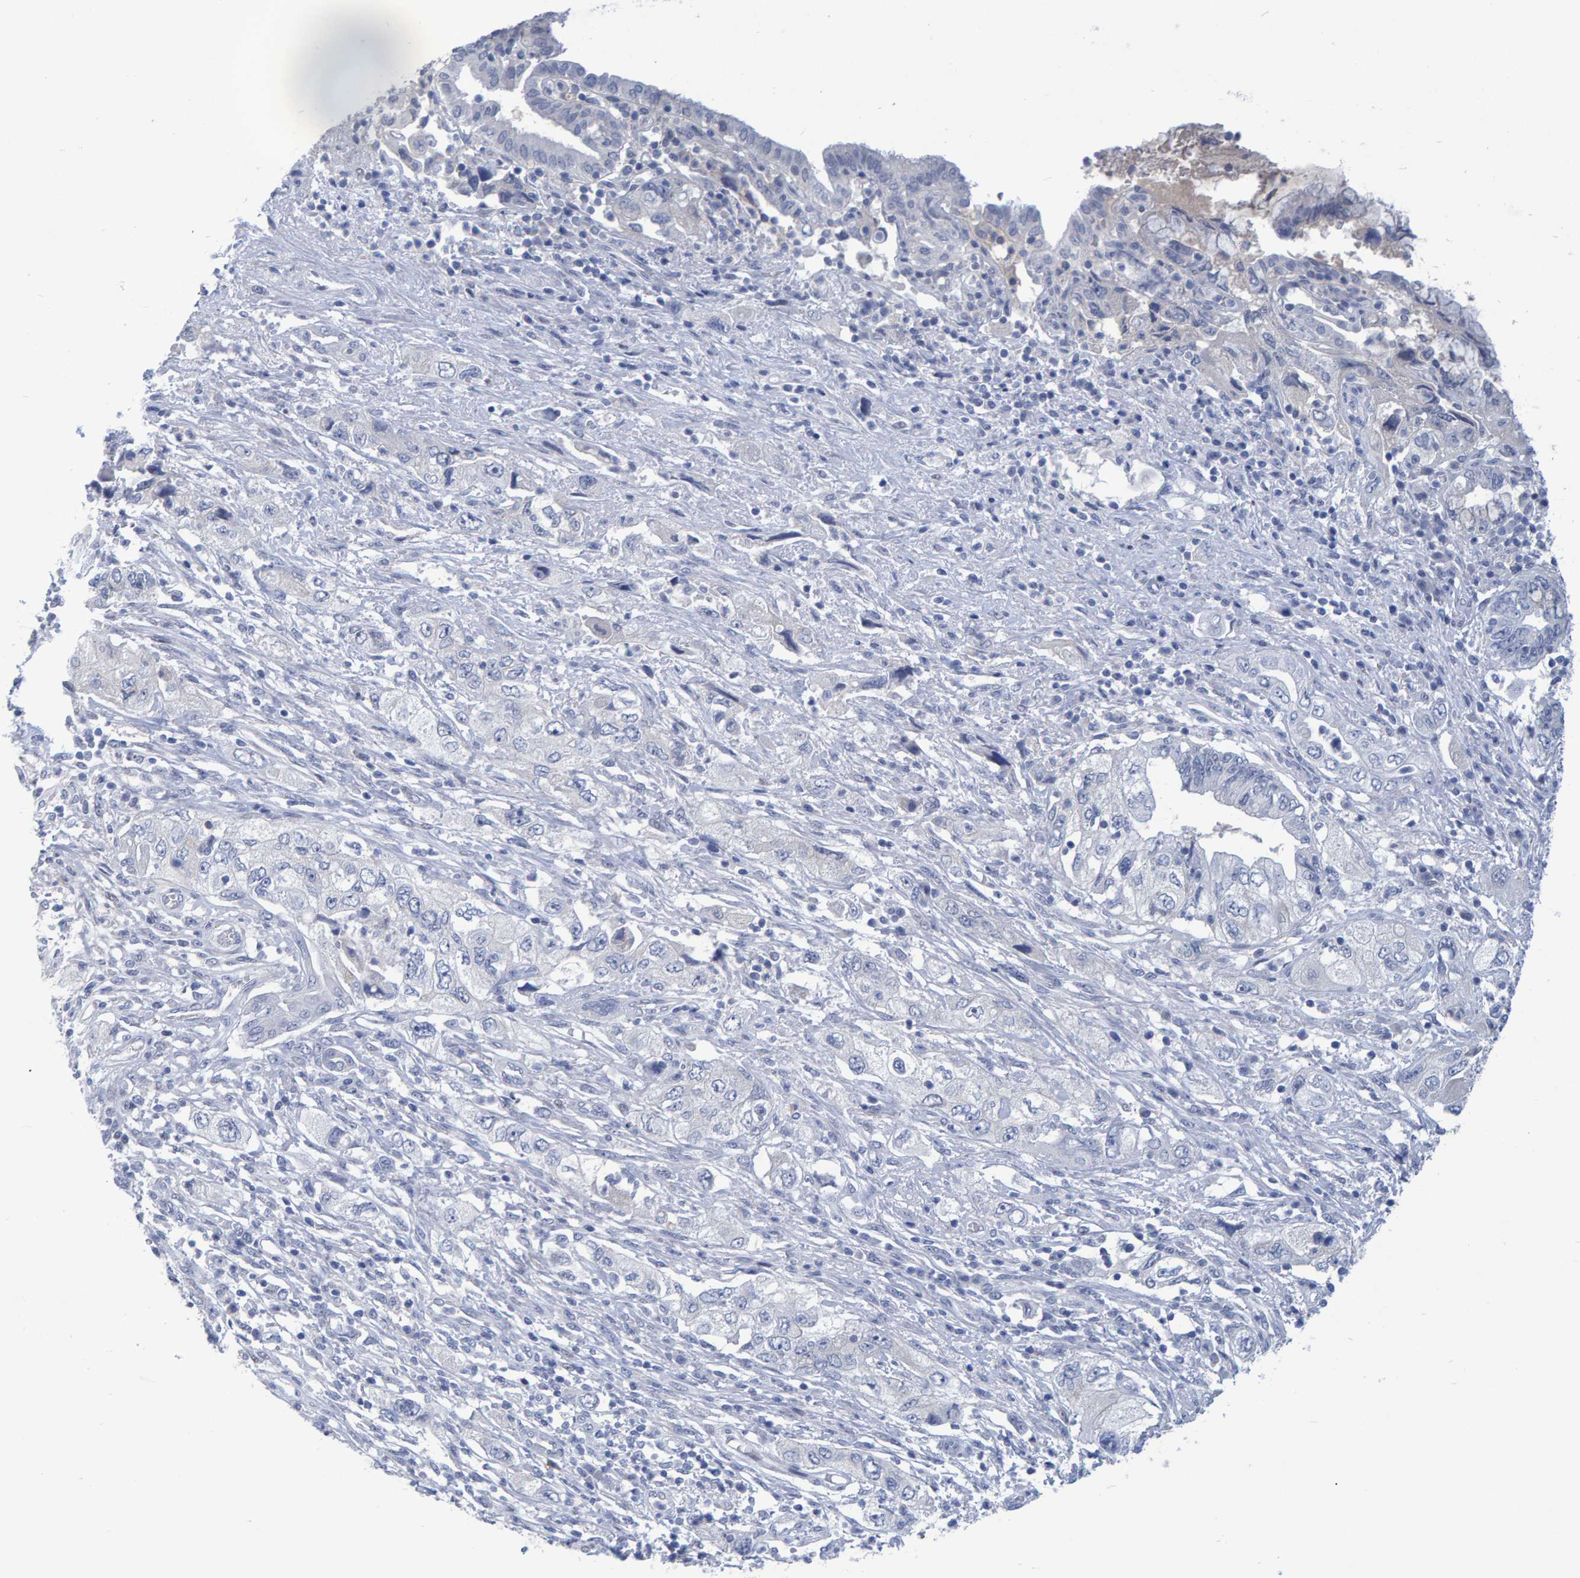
{"staining": {"intensity": "negative", "quantity": "none", "location": "none"}, "tissue": "pancreatic cancer", "cell_type": "Tumor cells", "image_type": "cancer", "snomed": [{"axis": "morphology", "description": "Adenocarcinoma, NOS"}, {"axis": "topography", "description": "Pancreas"}], "caption": "Image shows no significant protein staining in tumor cells of pancreatic cancer.", "gene": "PROCA1", "patient": {"sex": "female", "age": 73}}